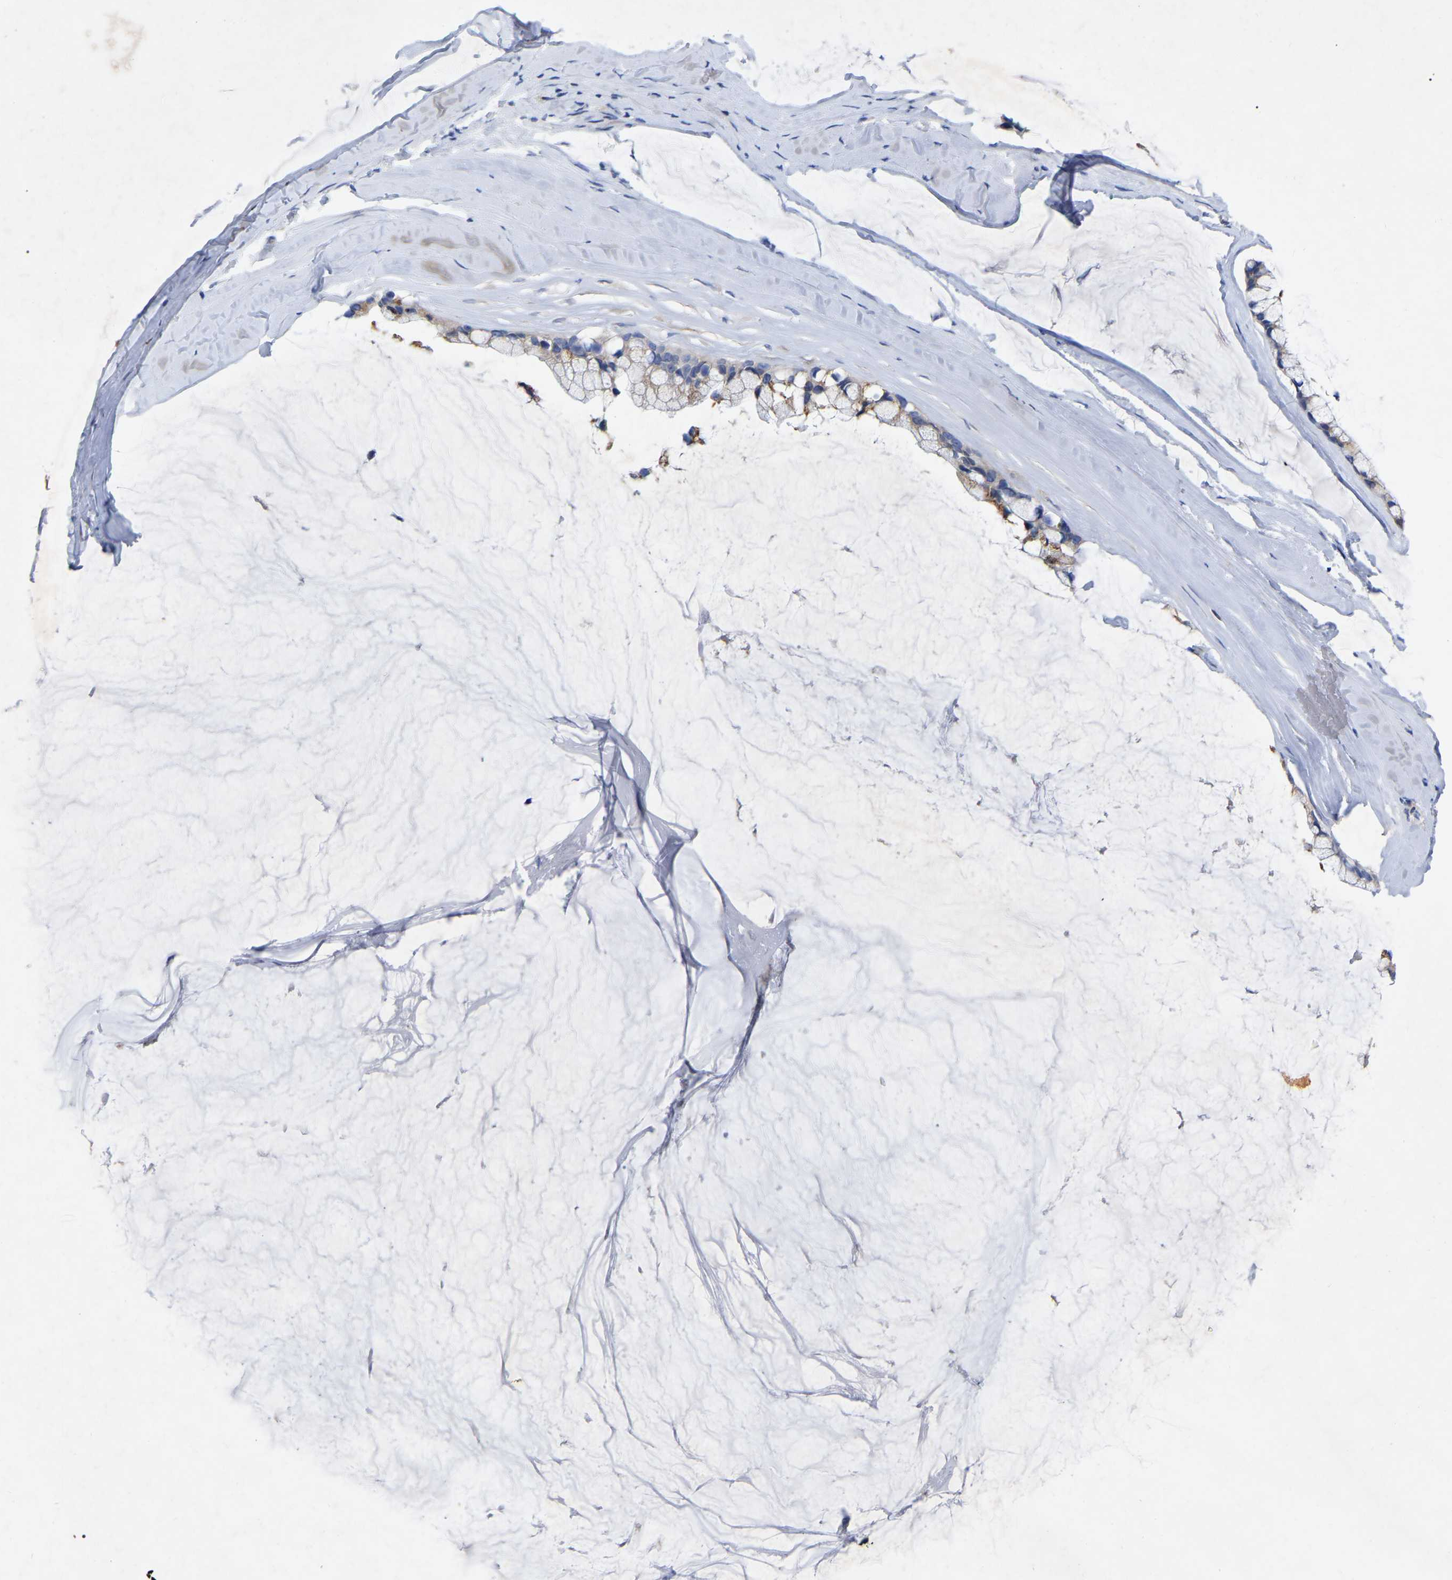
{"staining": {"intensity": "weak", "quantity": ">75%", "location": "cytoplasmic/membranous"}, "tissue": "ovarian cancer", "cell_type": "Tumor cells", "image_type": "cancer", "snomed": [{"axis": "morphology", "description": "Cystadenocarcinoma, mucinous, NOS"}, {"axis": "topography", "description": "Ovary"}], "caption": "Immunohistochemical staining of human mucinous cystadenocarcinoma (ovarian) displays low levels of weak cytoplasmic/membranous protein positivity in approximately >75% of tumor cells.", "gene": "STRIP2", "patient": {"sex": "female", "age": 39}}